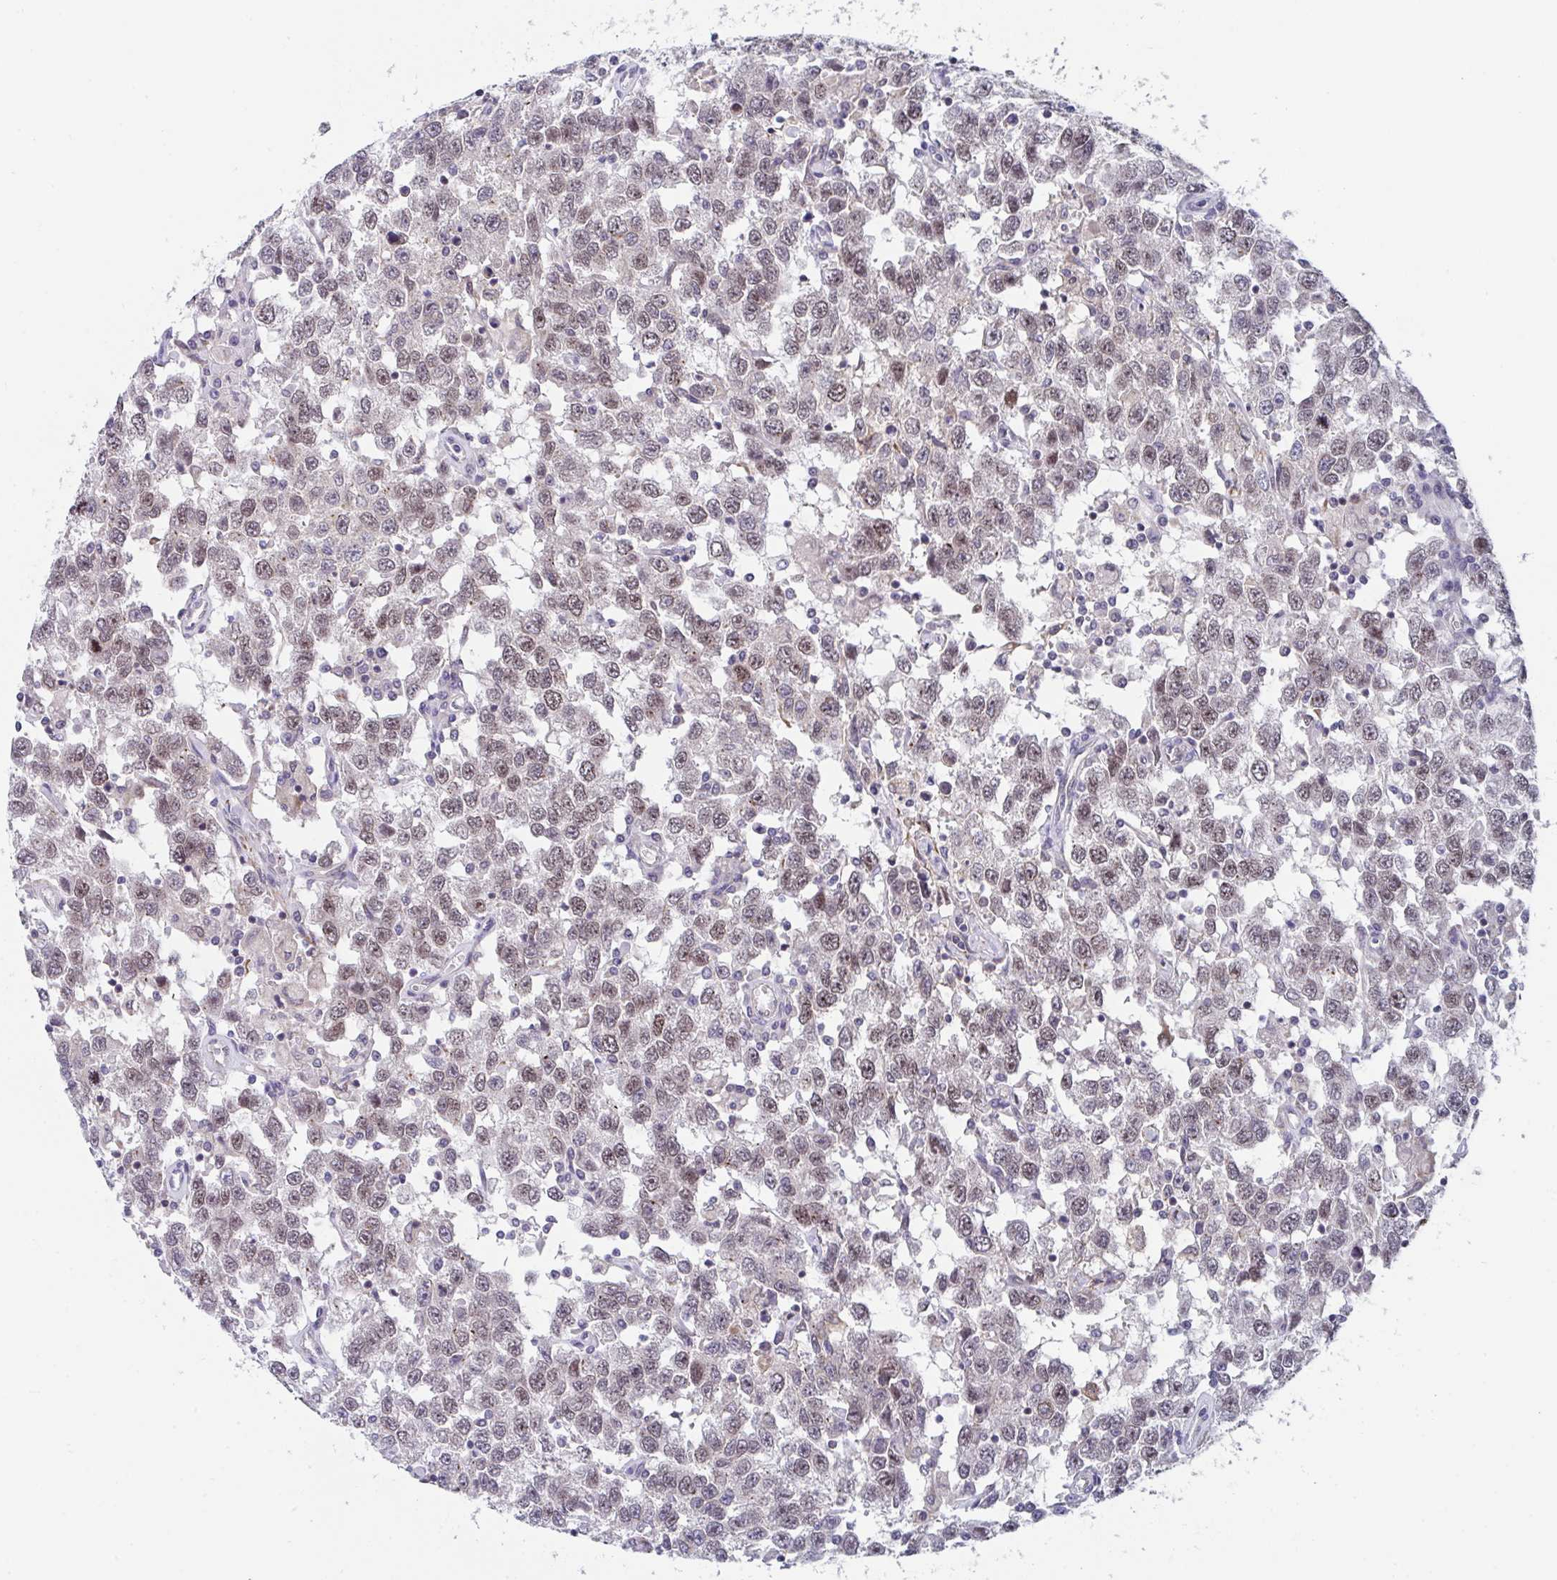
{"staining": {"intensity": "moderate", "quantity": ">75%", "location": "nuclear"}, "tissue": "testis cancer", "cell_type": "Tumor cells", "image_type": "cancer", "snomed": [{"axis": "morphology", "description": "Seminoma, NOS"}, {"axis": "topography", "description": "Testis"}], "caption": "IHC of testis seminoma exhibits medium levels of moderate nuclear positivity in about >75% of tumor cells.", "gene": "RBM18", "patient": {"sex": "male", "age": 41}}